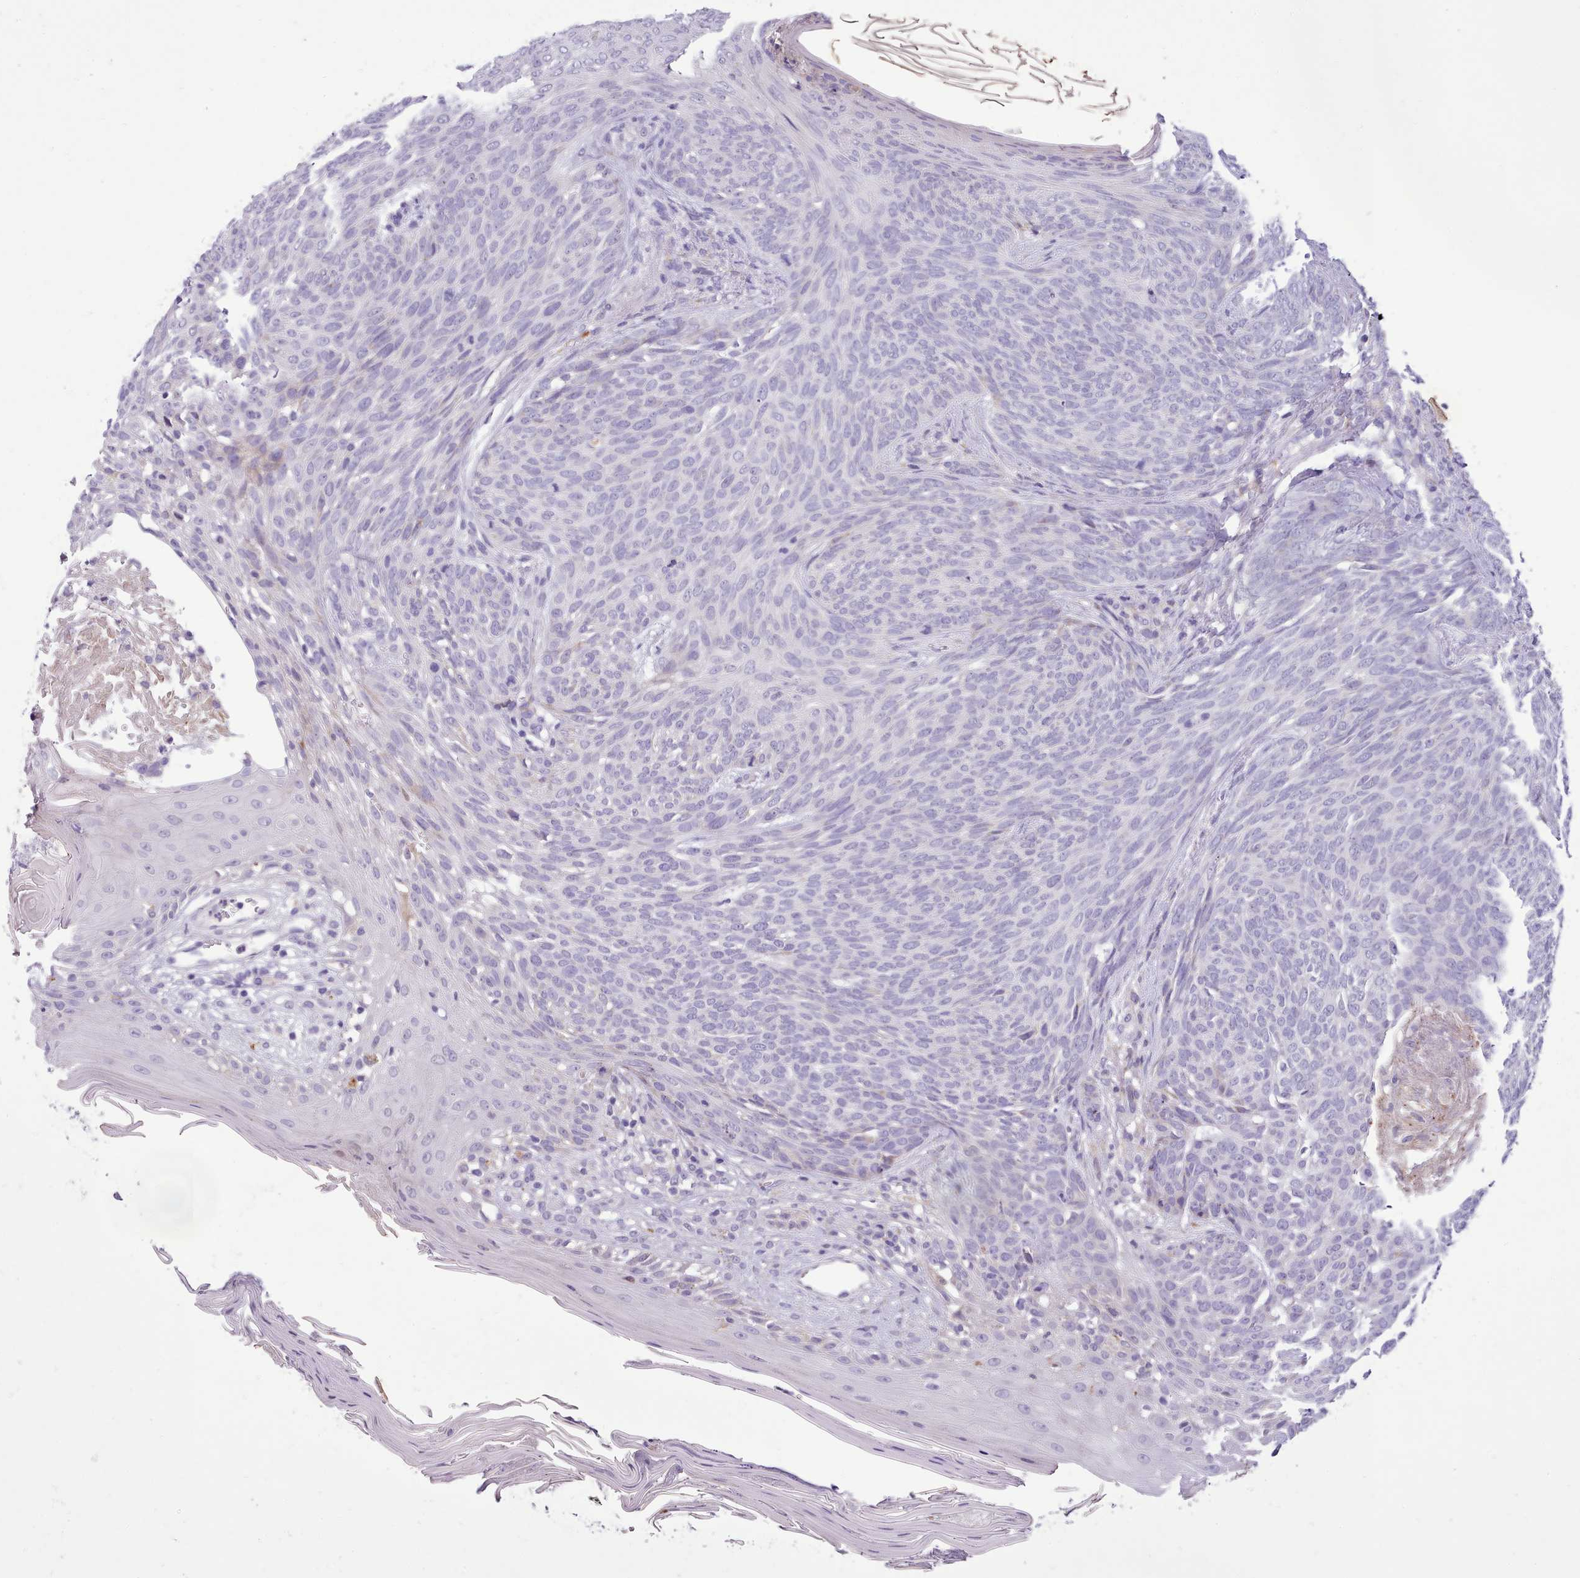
{"staining": {"intensity": "negative", "quantity": "none", "location": "none"}, "tissue": "skin cancer", "cell_type": "Tumor cells", "image_type": "cancer", "snomed": [{"axis": "morphology", "description": "Basal cell carcinoma"}, {"axis": "topography", "description": "Skin"}], "caption": "A high-resolution photomicrograph shows IHC staining of skin basal cell carcinoma, which exhibits no significant staining in tumor cells. Nuclei are stained in blue.", "gene": "FAM83E", "patient": {"sex": "female", "age": 86}}